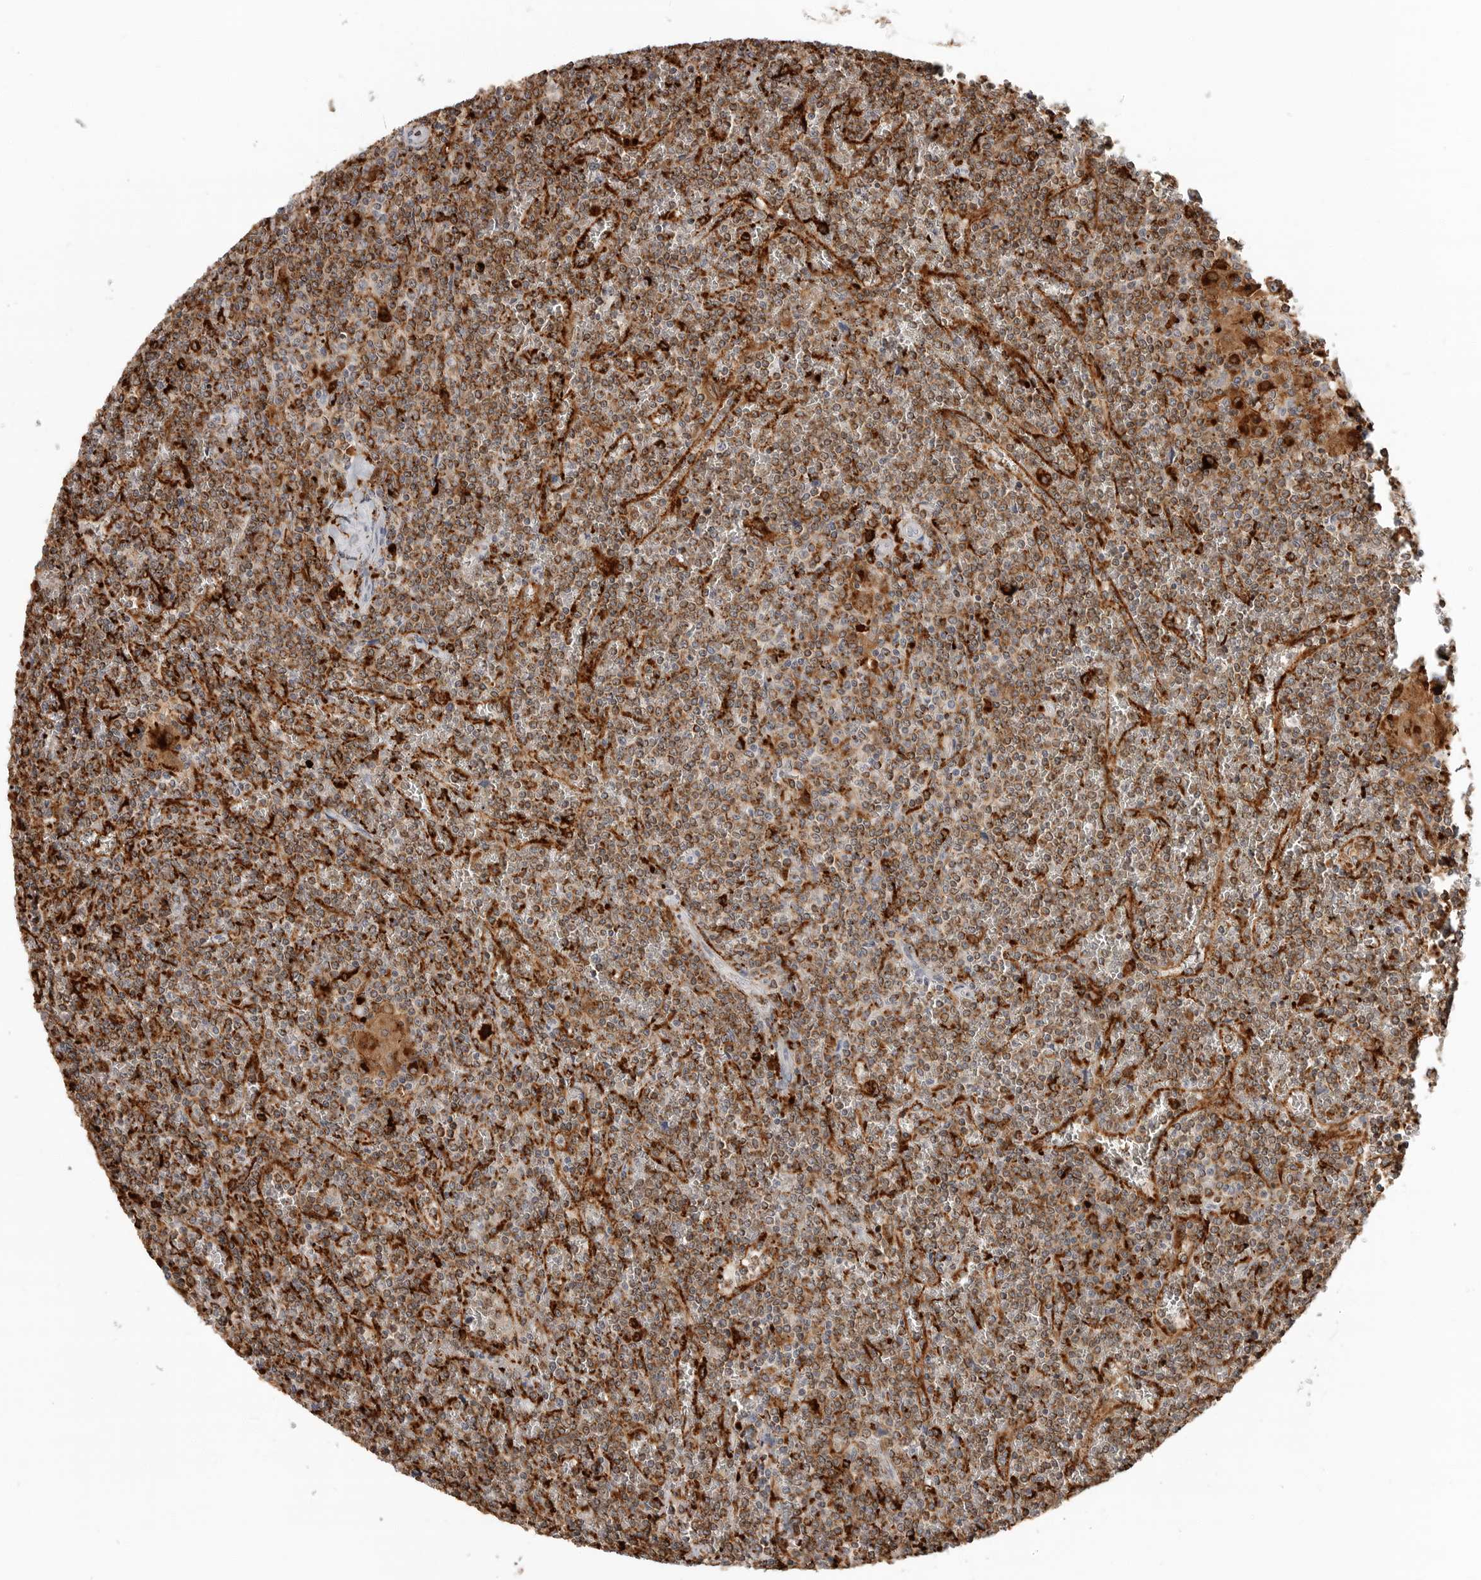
{"staining": {"intensity": "moderate", "quantity": ">75%", "location": "cytoplasmic/membranous"}, "tissue": "lymphoma", "cell_type": "Tumor cells", "image_type": "cancer", "snomed": [{"axis": "morphology", "description": "Malignant lymphoma, non-Hodgkin's type, Low grade"}, {"axis": "topography", "description": "Spleen"}], "caption": "A brown stain highlights moderate cytoplasmic/membranous staining of a protein in human lymphoma tumor cells.", "gene": "IFI30", "patient": {"sex": "female", "age": 19}}